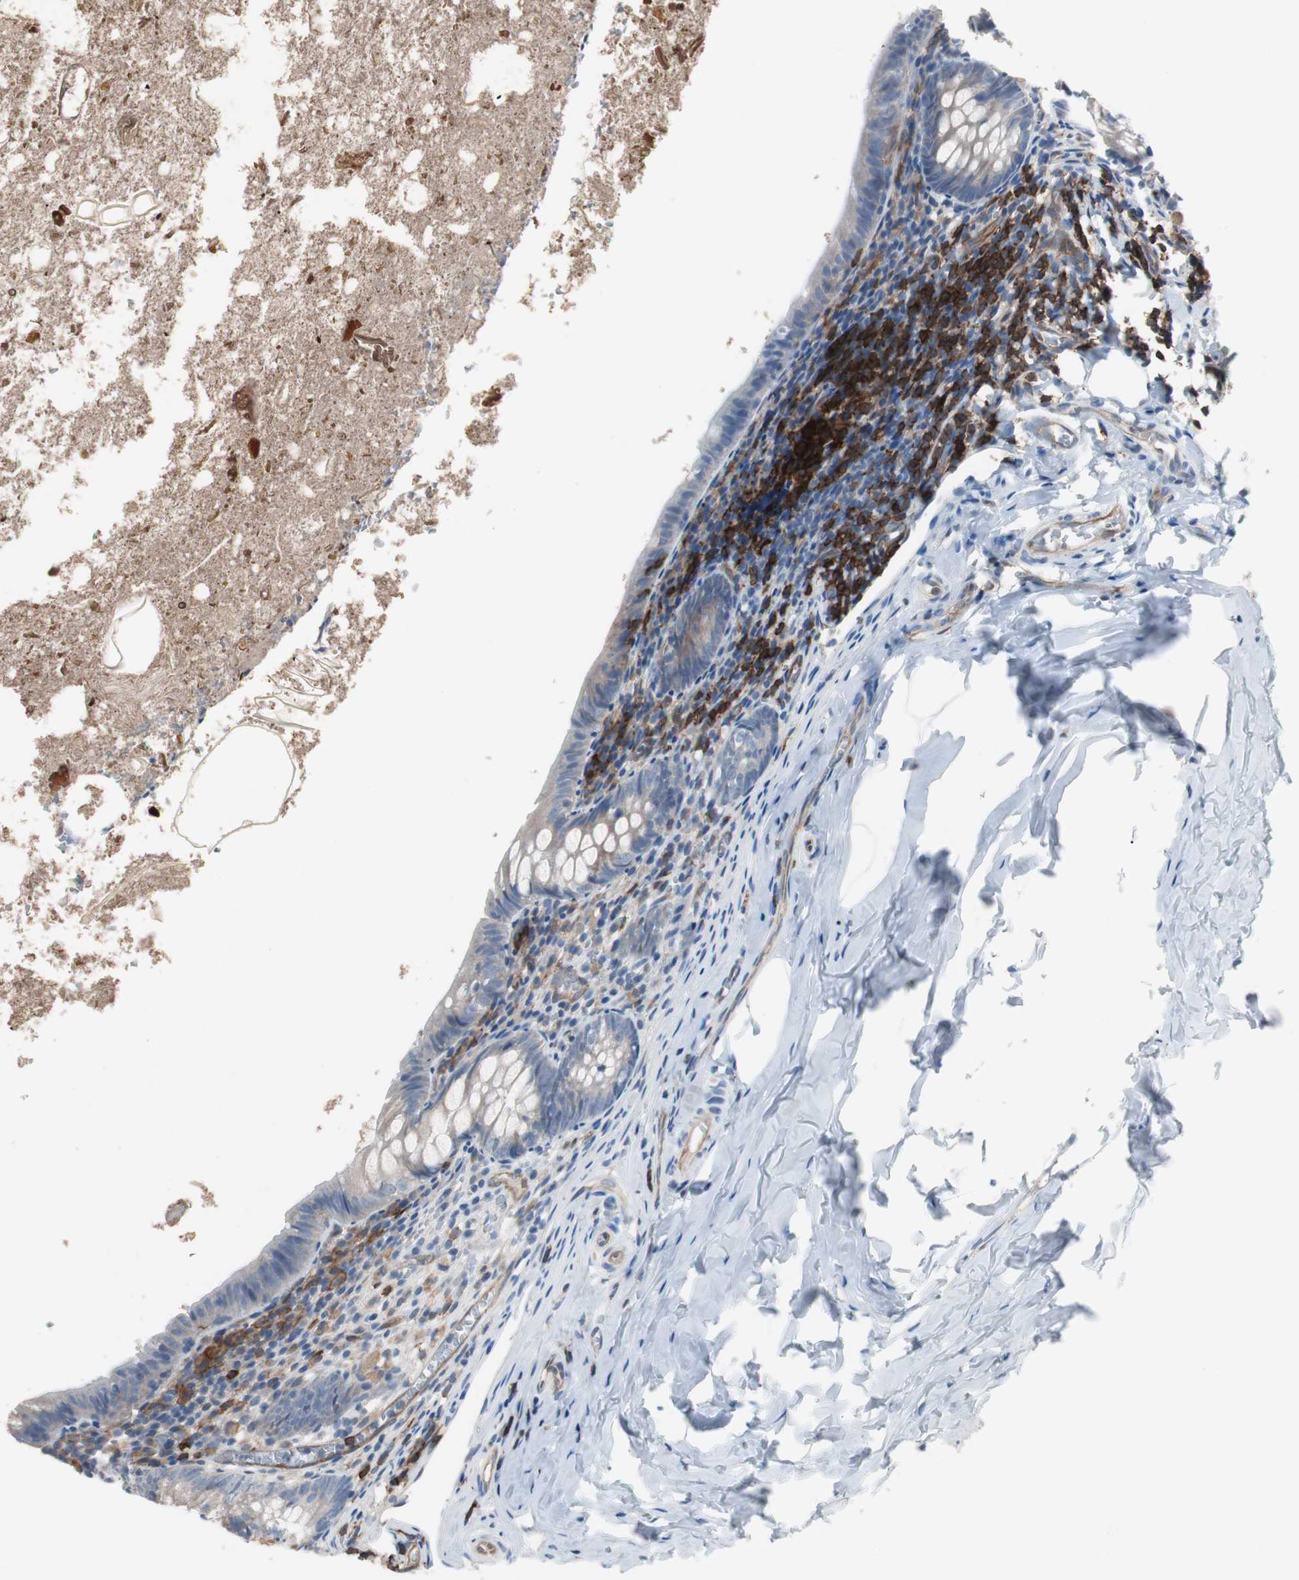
{"staining": {"intensity": "weak", "quantity": "25%-75%", "location": "cytoplasmic/membranous"}, "tissue": "appendix", "cell_type": "Glandular cells", "image_type": "normal", "snomed": [{"axis": "morphology", "description": "Normal tissue, NOS"}, {"axis": "topography", "description": "Appendix"}], "caption": "Weak cytoplasmic/membranous protein expression is identified in about 25%-75% of glandular cells in appendix. The protein of interest is stained brown, and the nuclei are stained in blue (DAB IHC with brightfield microscopy, high magnification).", "gene": "SWAP70", "patient": {"sex": "female", "age": 10}}